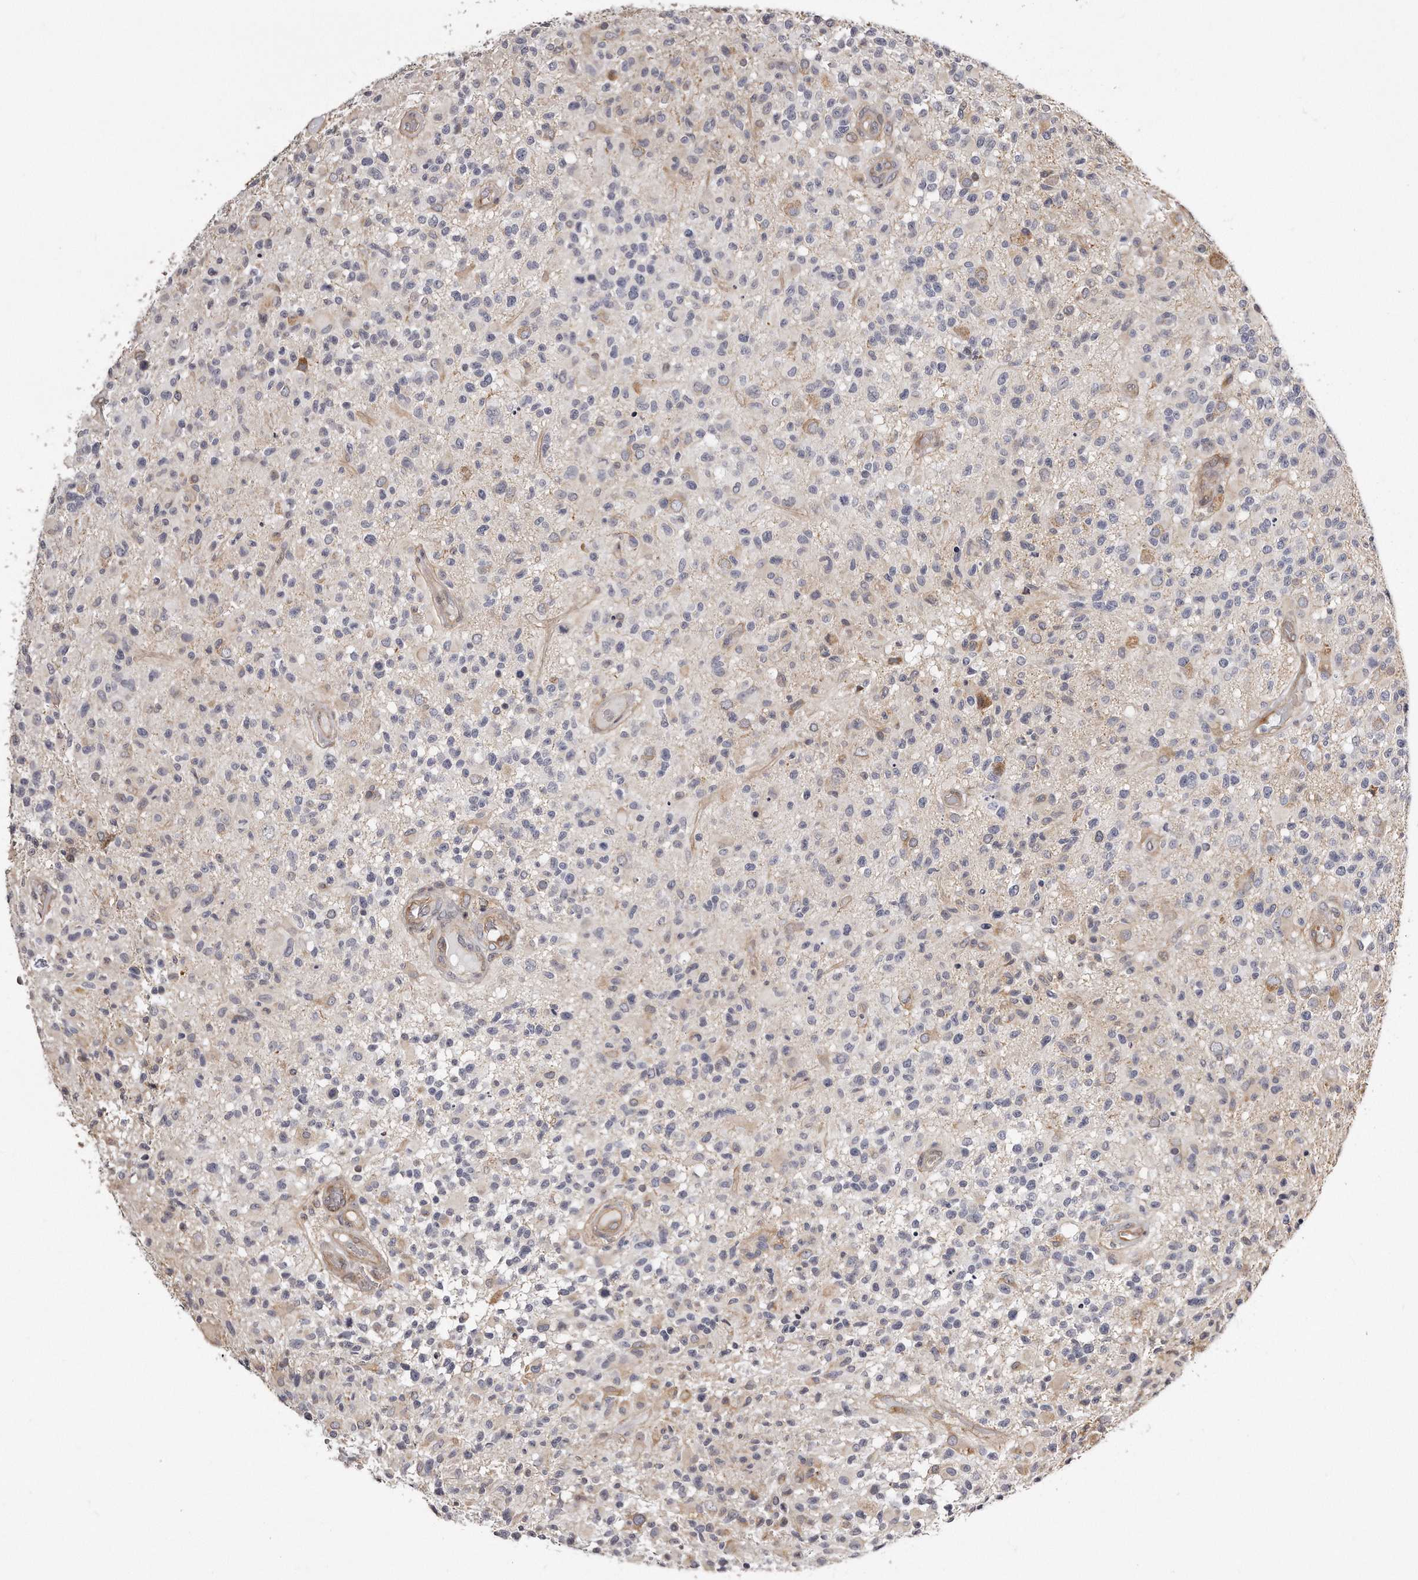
{"staining": {"intensity": "negative", "quantity": "none", "location": "none"}, "tissue": "glioma", "cell_type": "Tumor cells", "image_type": "cancer", "snomed": [{"axis": "morphology", "description": "Glioma, malignant, High grade"}, {"axis": "morphology", "description": "Glioblastoma, NOS"}, {"axis": "topography", "description": "Brain"}], "caption": "Protein analysis of glioma displays no significant expression in tumor cells. (DAB (3,3'-diaminobenzidine) immunohistochemistry visualized using brightfield microscopy, high magnification).", "gene": "TRAPPC14", "patient": {"sex": "male", "age": 60}}